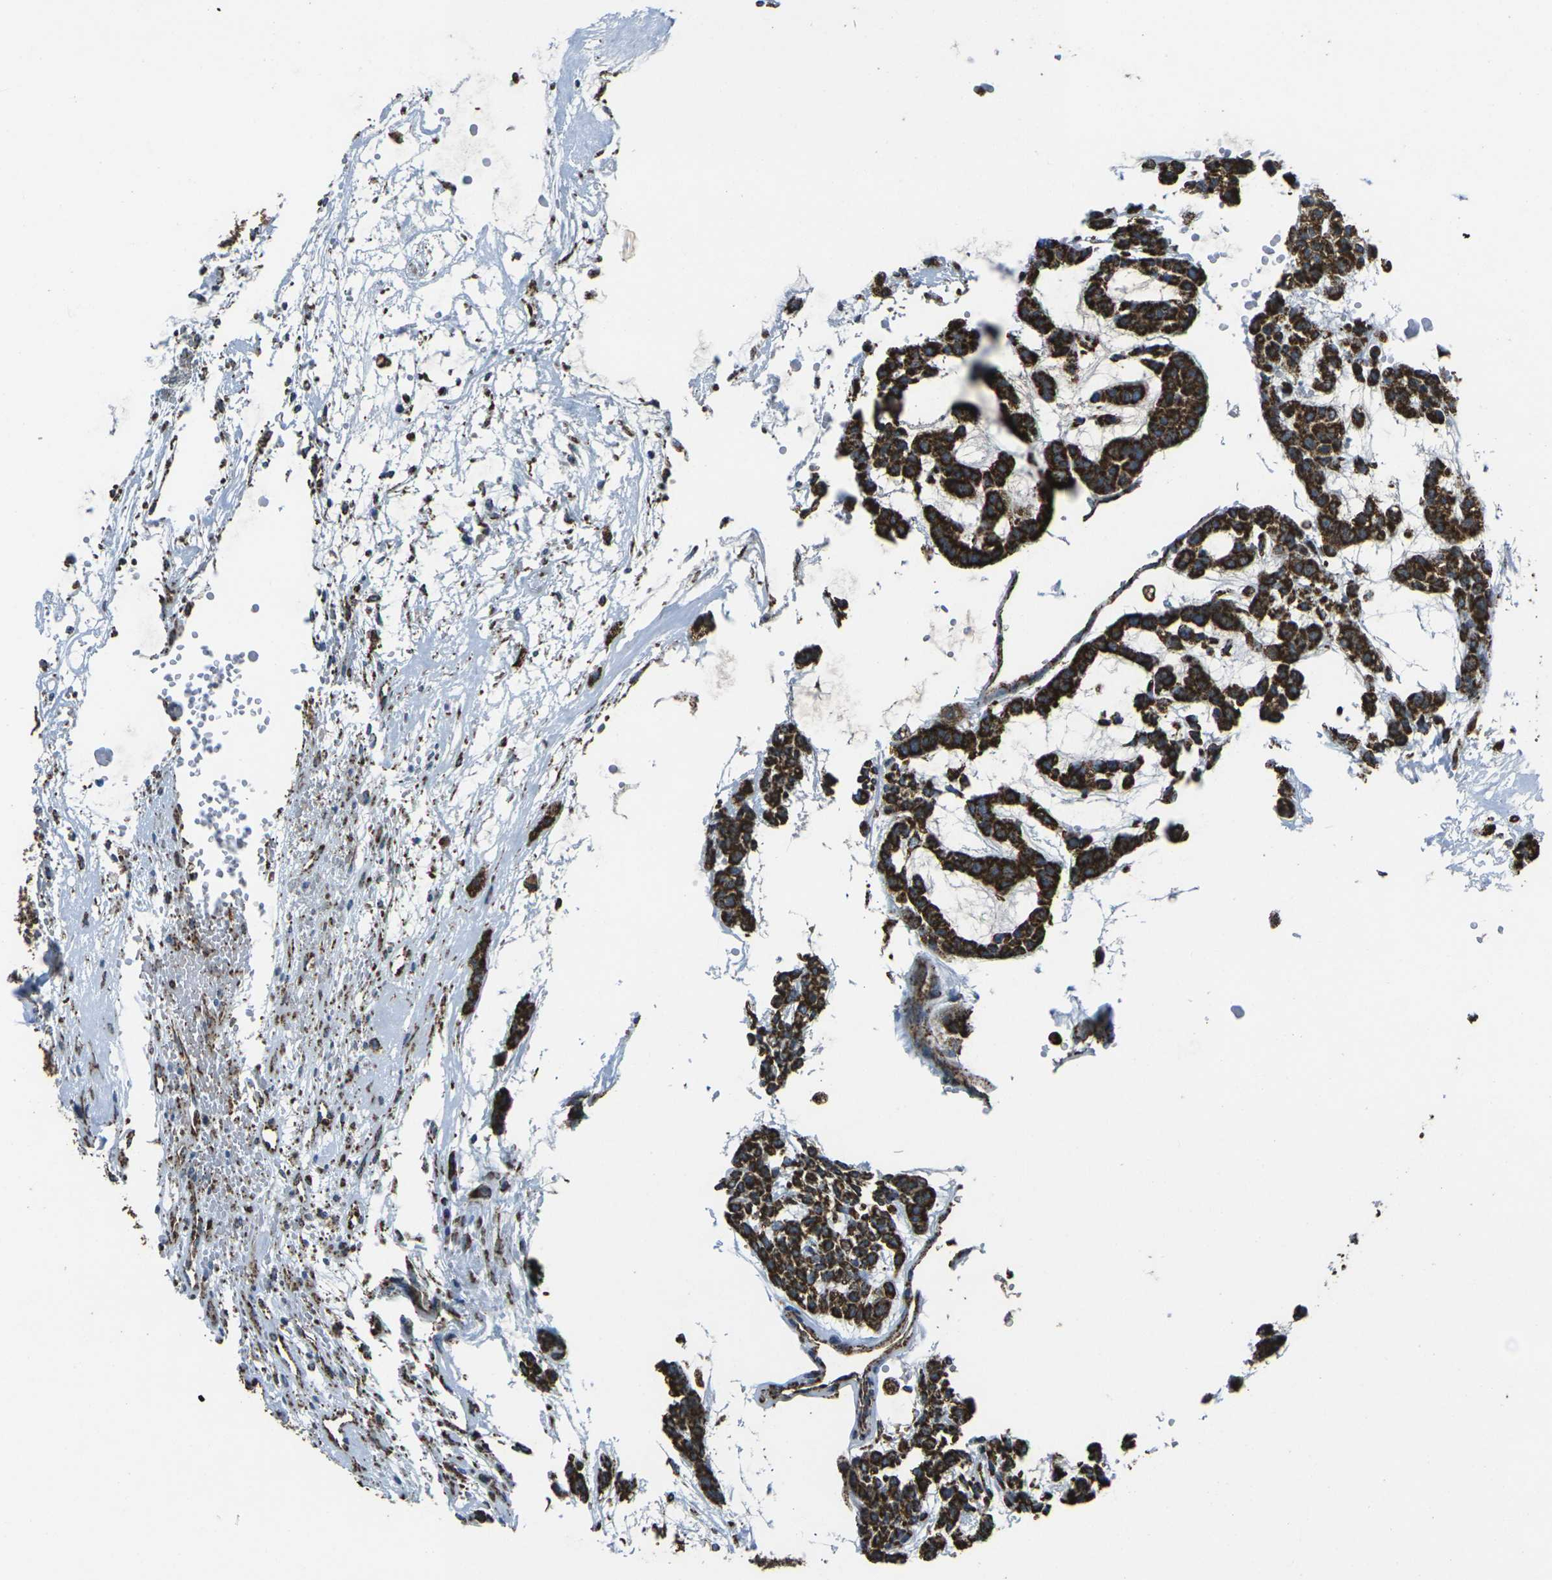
{"staining": {"intensity": "strong", "quantity": ">75%", "location": "cytoplasmic/membranous"}, "tissue": "head and neck cancer", "cell_type": "Tumor cells", "image_type": "cancer", "snomed": [{"axis": "morphology", "description": "Adenocarcinoma, NOS"}, {"axis": "morphology", "description": "Adenoma, NOS"}, {"axis": "topography", "description": "Head-Neck"}], "caption": "Adenoma (head and neck) stained for a protein (brown) displays strong cytoplasmic/membranous positive positivity in approximately >75% of tumor cells.", "gene": "KLHL5", "patient": {"sex": "female", "age": 55}}